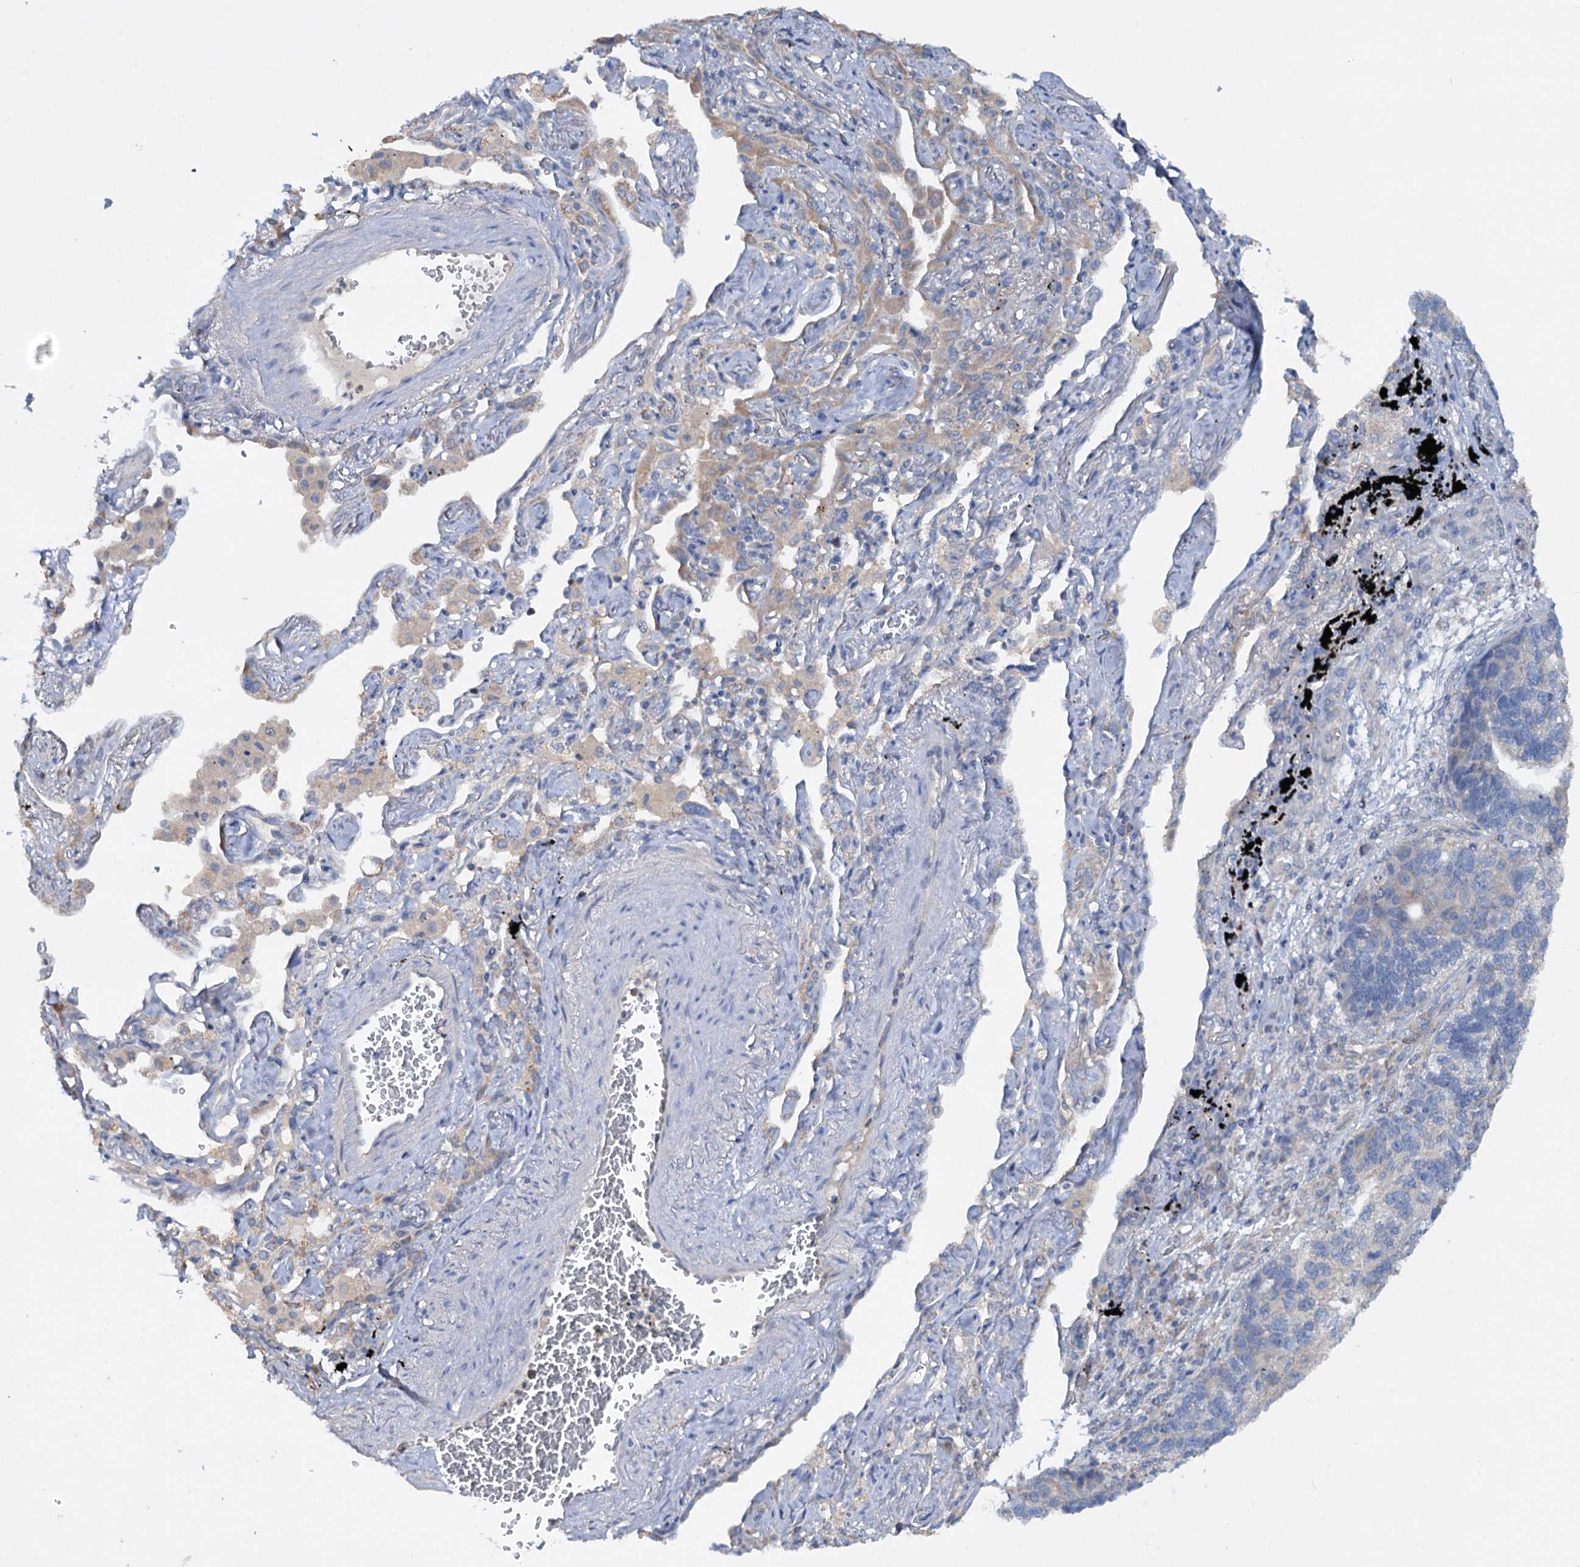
{"staining": {"intensity": "weak", "quantity": "25%-75%", "location": "cytoplasmic/membranous"}, "tissue": "lung cancer", "cell_type": "Tumor cells", "image_type": "cancer", "snomed": [{"axis": "morphology", "description": "Adenocarcinoma, NOS"}, {"axis": "topography", "description": "Lung"}], "caption": "Tumor cells exhibit weak cytoplasmic/membranous expression in approximately 25%-75% of cells in lung cancer.", "gene": "ETFBKMT", "patient": {"sex": "male", "age": 67}}